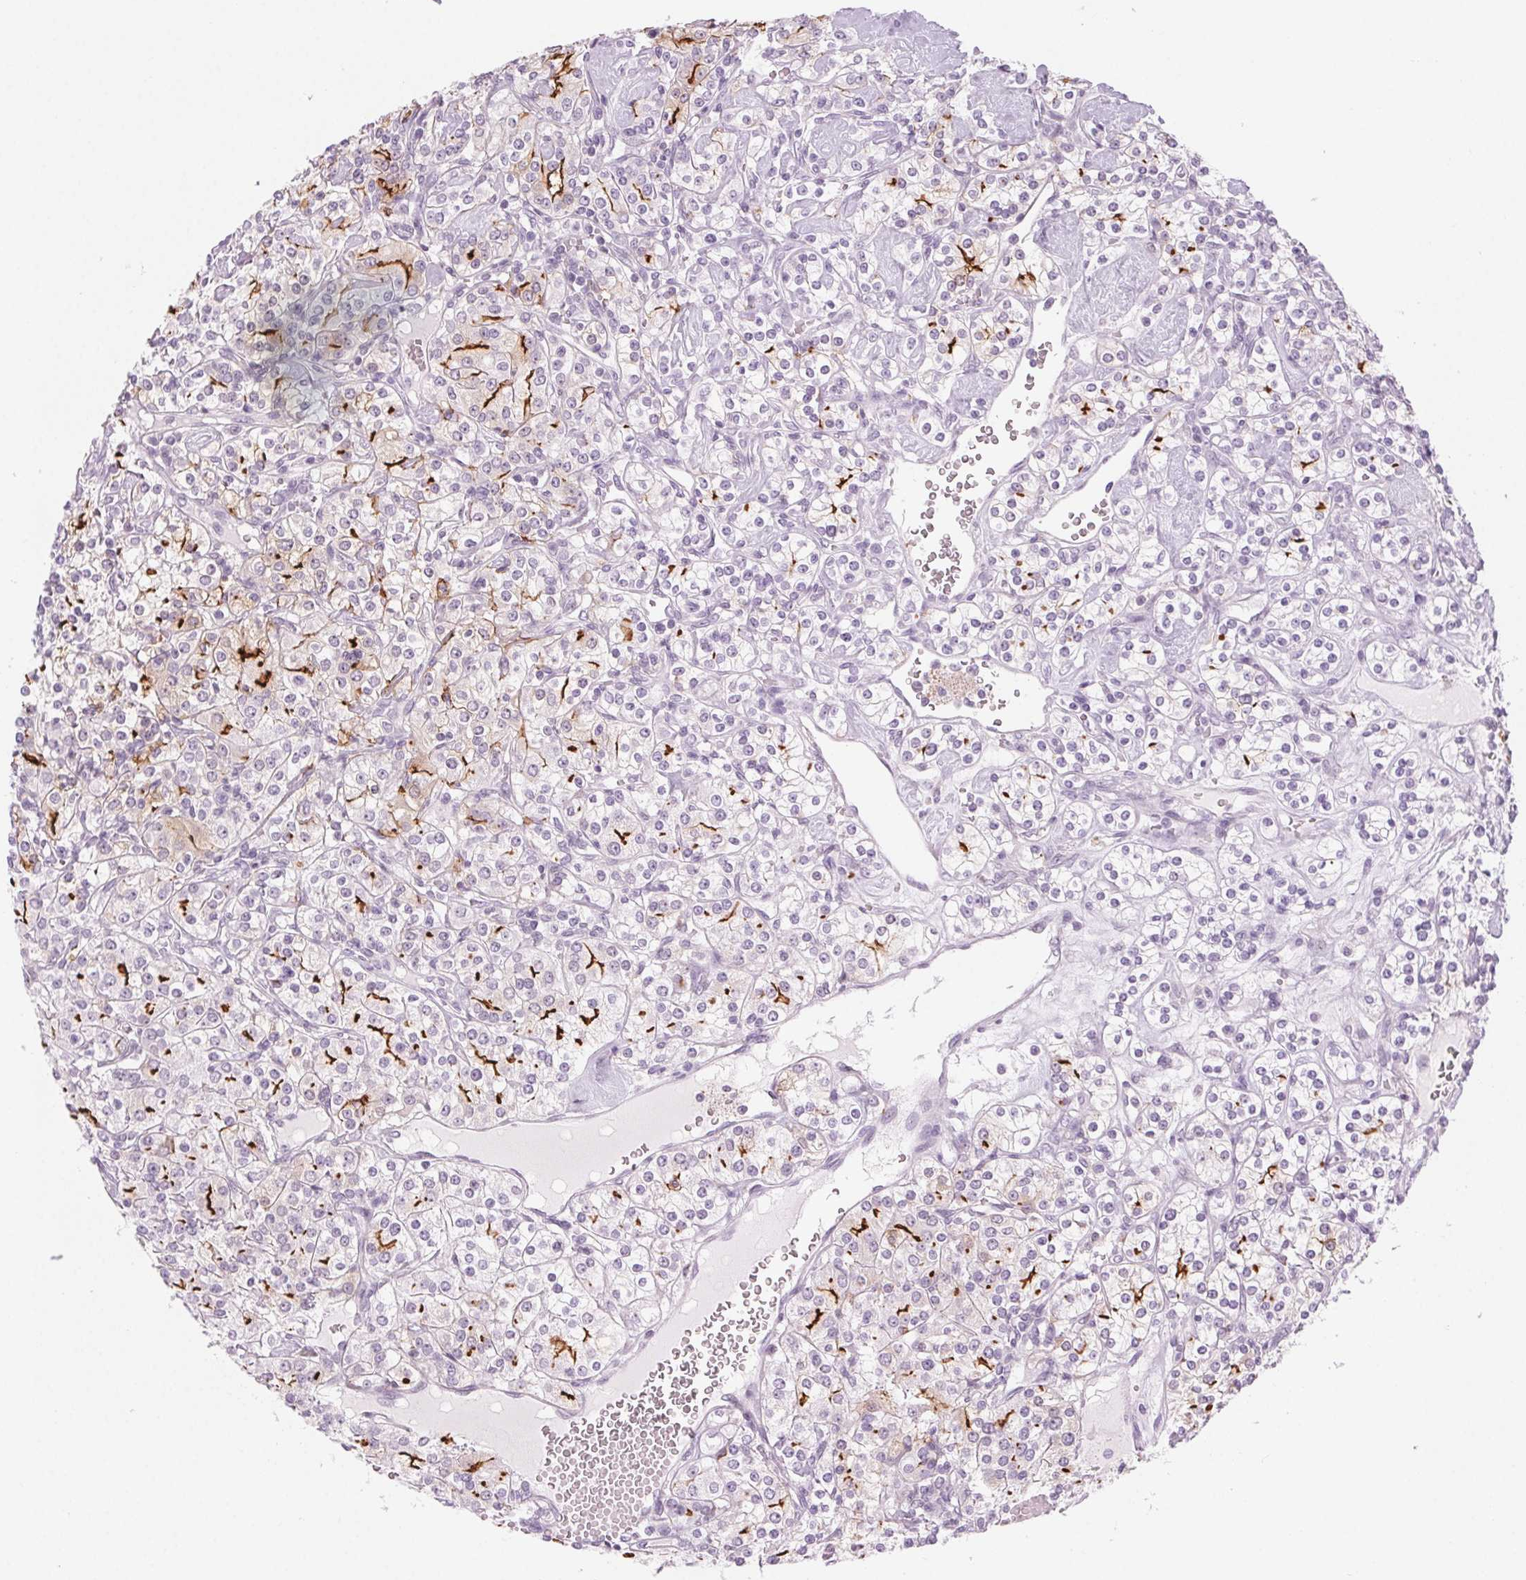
{"staining": {"intensity": "strong", "quantity": "<25%", "location": "cytoplasmic/membranous"}, "tissue": "renal cancer", "cell_type": "Tumor cells", "image_type": "cancer", "snomed": [{"axis": "morphology", "description": "Adenocarcinoma, NOS"}, {"axis": "topography", "description": "Kidney"}], "caption": "Adenocarcinoma (renal) stained with a brown dye shows strong cytoplasmic/membranous positive expression in about <25% of tumor cells.", "gene": "SLC6A19", "patient": {"sex": "male", "age": 77}}